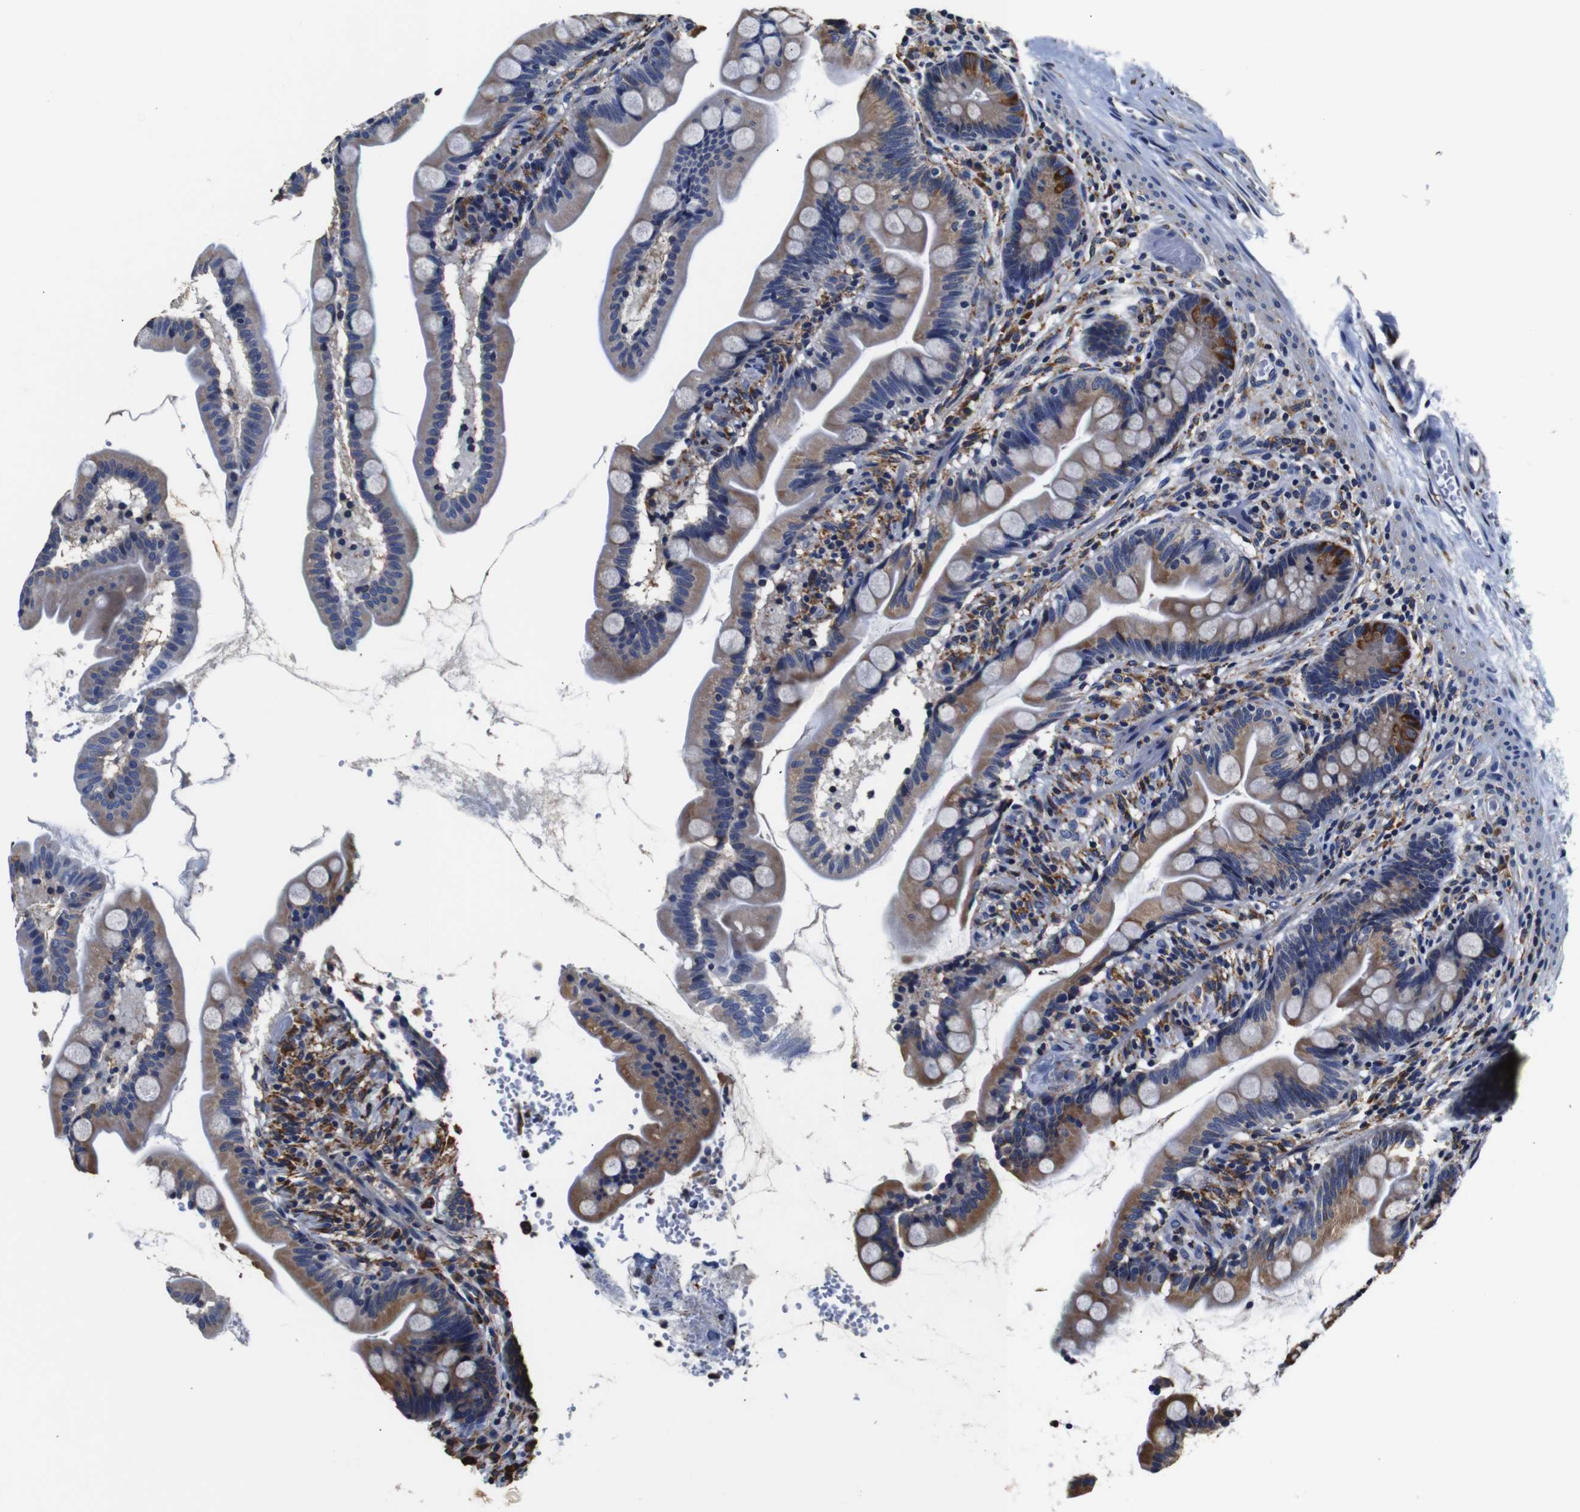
{"staining": {"intensity": "moderate", "quantity": ">75%", "location": "cytoplasmic/membranous"}, "tissue": "small intestine", "cell_type": "Glandular cells", "image_type": "normal", "snomed": [{"axis": "morphology", "description": "Normal tissue, NOS"}, {"axis": "topography", "description": "Small intestine"}], "caption": "DAB (3,3'-diaminobenzidine) immunohistochemical staining of unremarkable human small intestine shows moderate cytoplasmic/membranous protein staining in approximately >75% of glandular cells. (Brightfield microscopy of DAB IHC at high magnification).", "gene": "PPIB", "patient": {"sex": "female", "age": 56}}